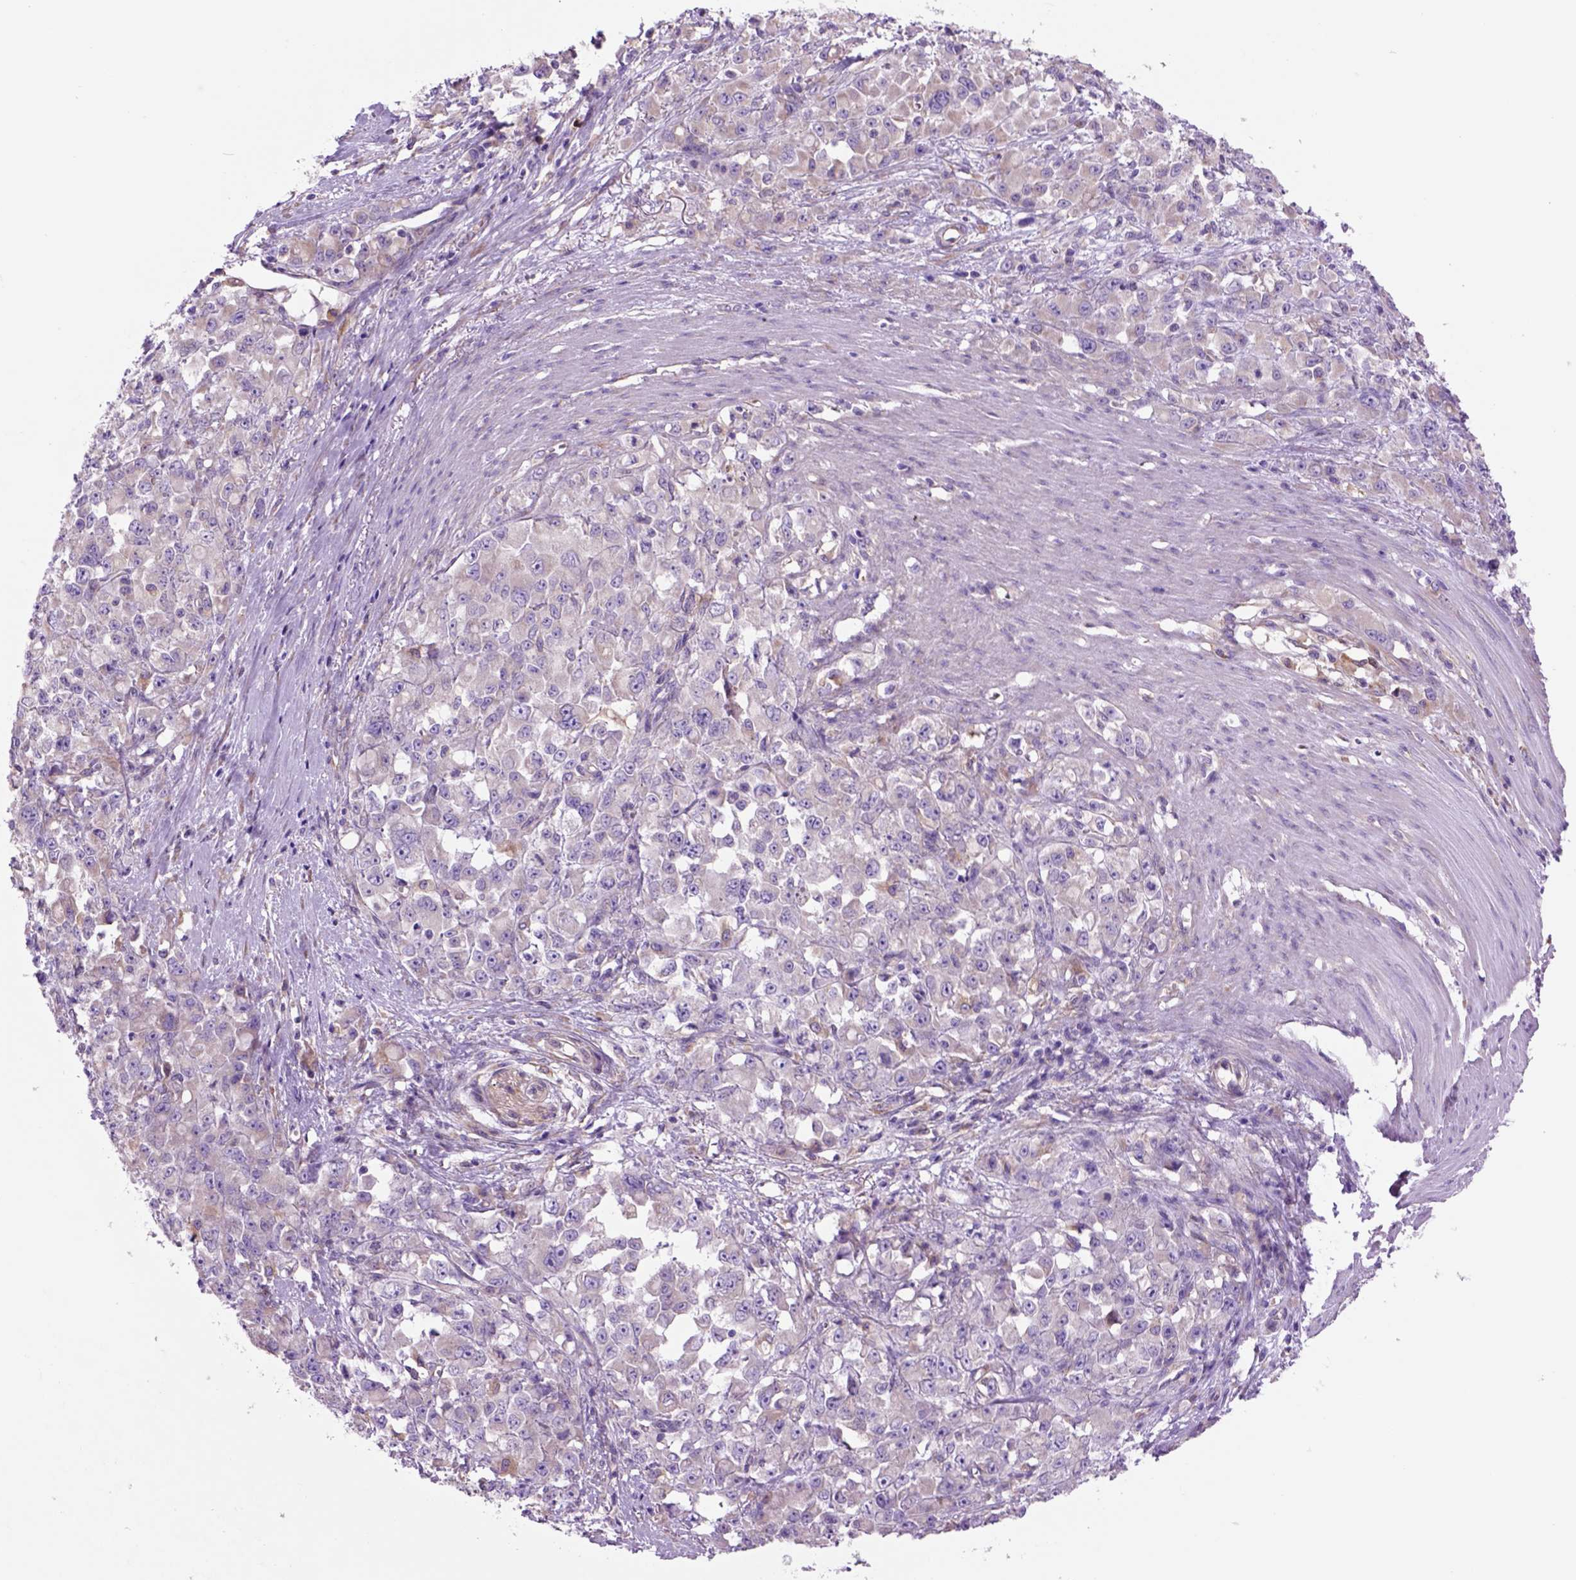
{"staining": {"intensity": "negative", "quantity": "none", "location": "none"}, "tissue": "stomach cancer", "cell_type": "Tumor cells", "image_type": "cancer", "snomed": [{"axis": "morphology", "description": "Adenocarcinoma, NOS"}, {"axis": "topography", "description": "Stomach"}], "caption": "Immunohistochemistry (IHC) of stomach cancer (adenocarcinoma) demonstrates no staining in tumor cells.", "gene": "PIAS3", "patient": {"sex": "female", "age": 76}}